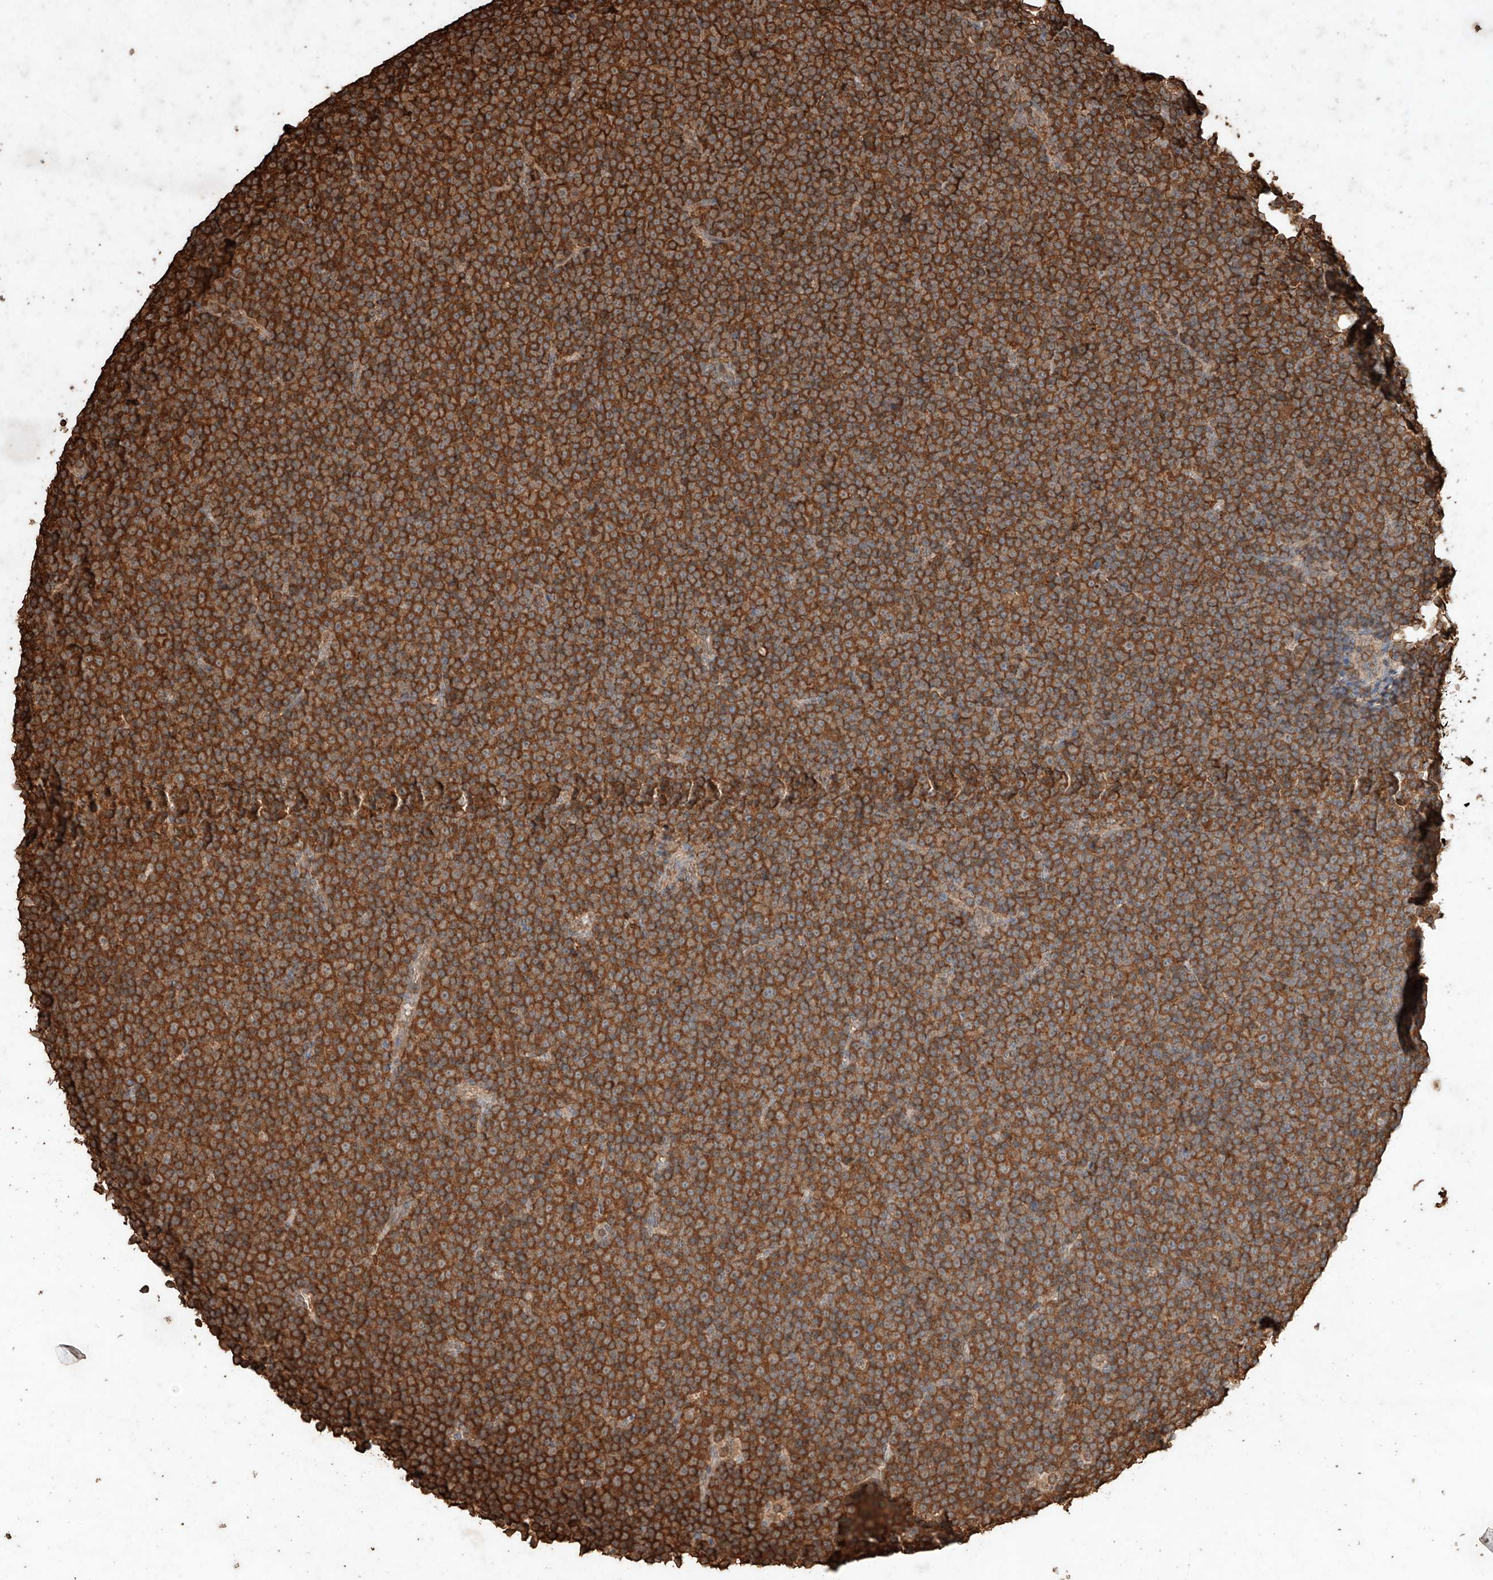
{"staining": {"intensity": "strong", "quantity": ">75%", "location": "cytoplasmic/membranous"}, "tissue": "lymphoma", "cell_type": "Tumor cells", "image_type": "cancer", "snomed": [{"axis": "morphology", "description": "Malignant lymphoma, non-Hodgkin's type, Low grade"}, {"axis": "topography", "description": "Lymph node"}], "caption": "Protein positivity by IHC displays strong cytoplasmic/membranous positivity in about >75% of tumor cells in malignant lymphoma, non-Hodgkin's type (low-grade).", "gene": "M6PR", "patient": {"sex": "female", "age": 67}}